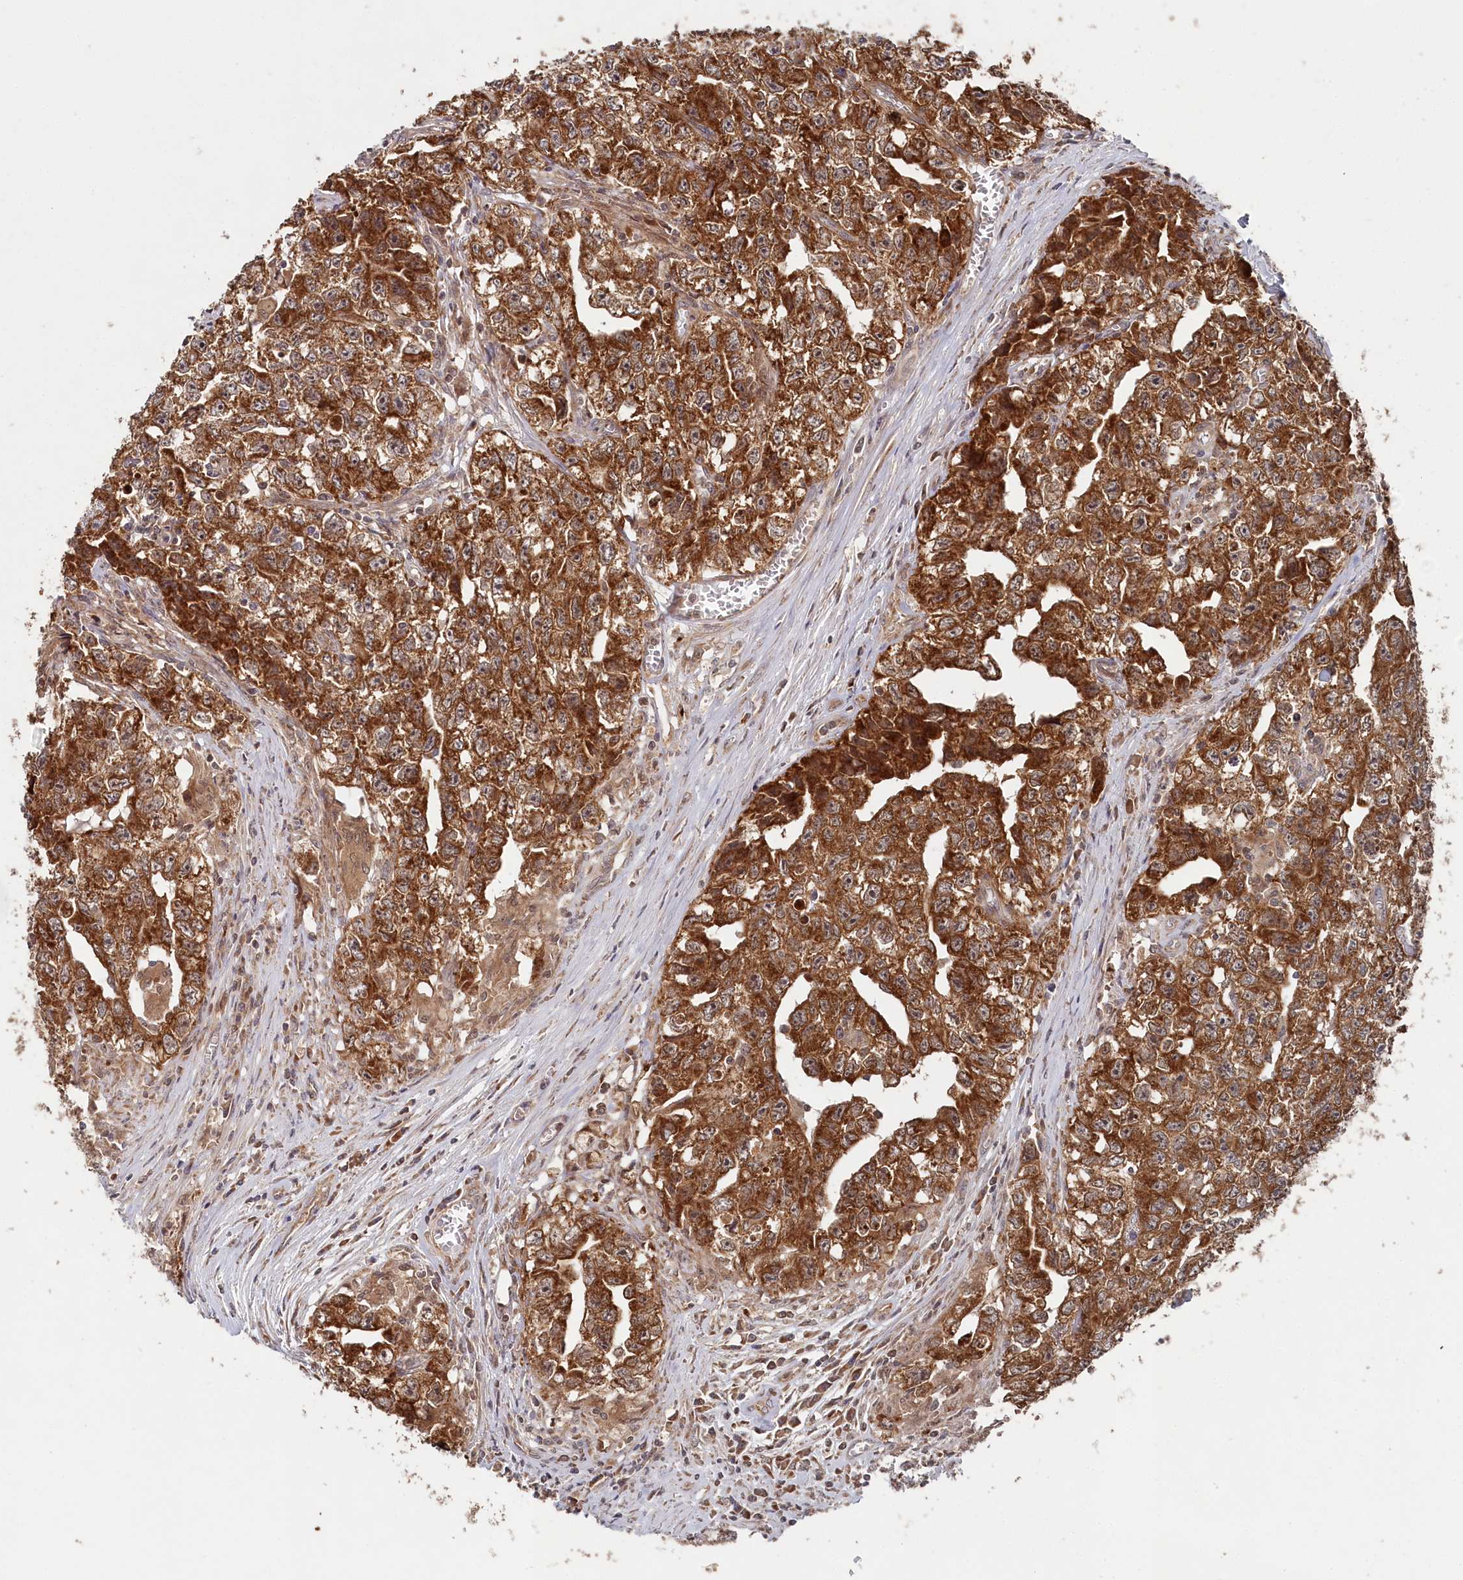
{"staining": {"intensity": "strong", "quantity": ">75%", "location": "cytoplasmic/membranous"}, "tissue": "testis cancer", "cell_type": "Tumor cells", "image_type": "cancer", "snomed": [{"axis": "morphology", "description": "Seminoma, NOS"}, {"axis": "morphology", "description": "Carcinoma, Embryonal, NOS"}, {"axis": "topography", "description": "Testis"}], "caption": "Immunohistochemistry image of testis cancer (embryonal carcinoma) stained for a protein (brown), which exhibits high levels of strong cytoplasmic/membranous staining in approximately >75% of tumor cells.", "gene": "WAPL", "patient": {"sex": "male", "age": 43}}